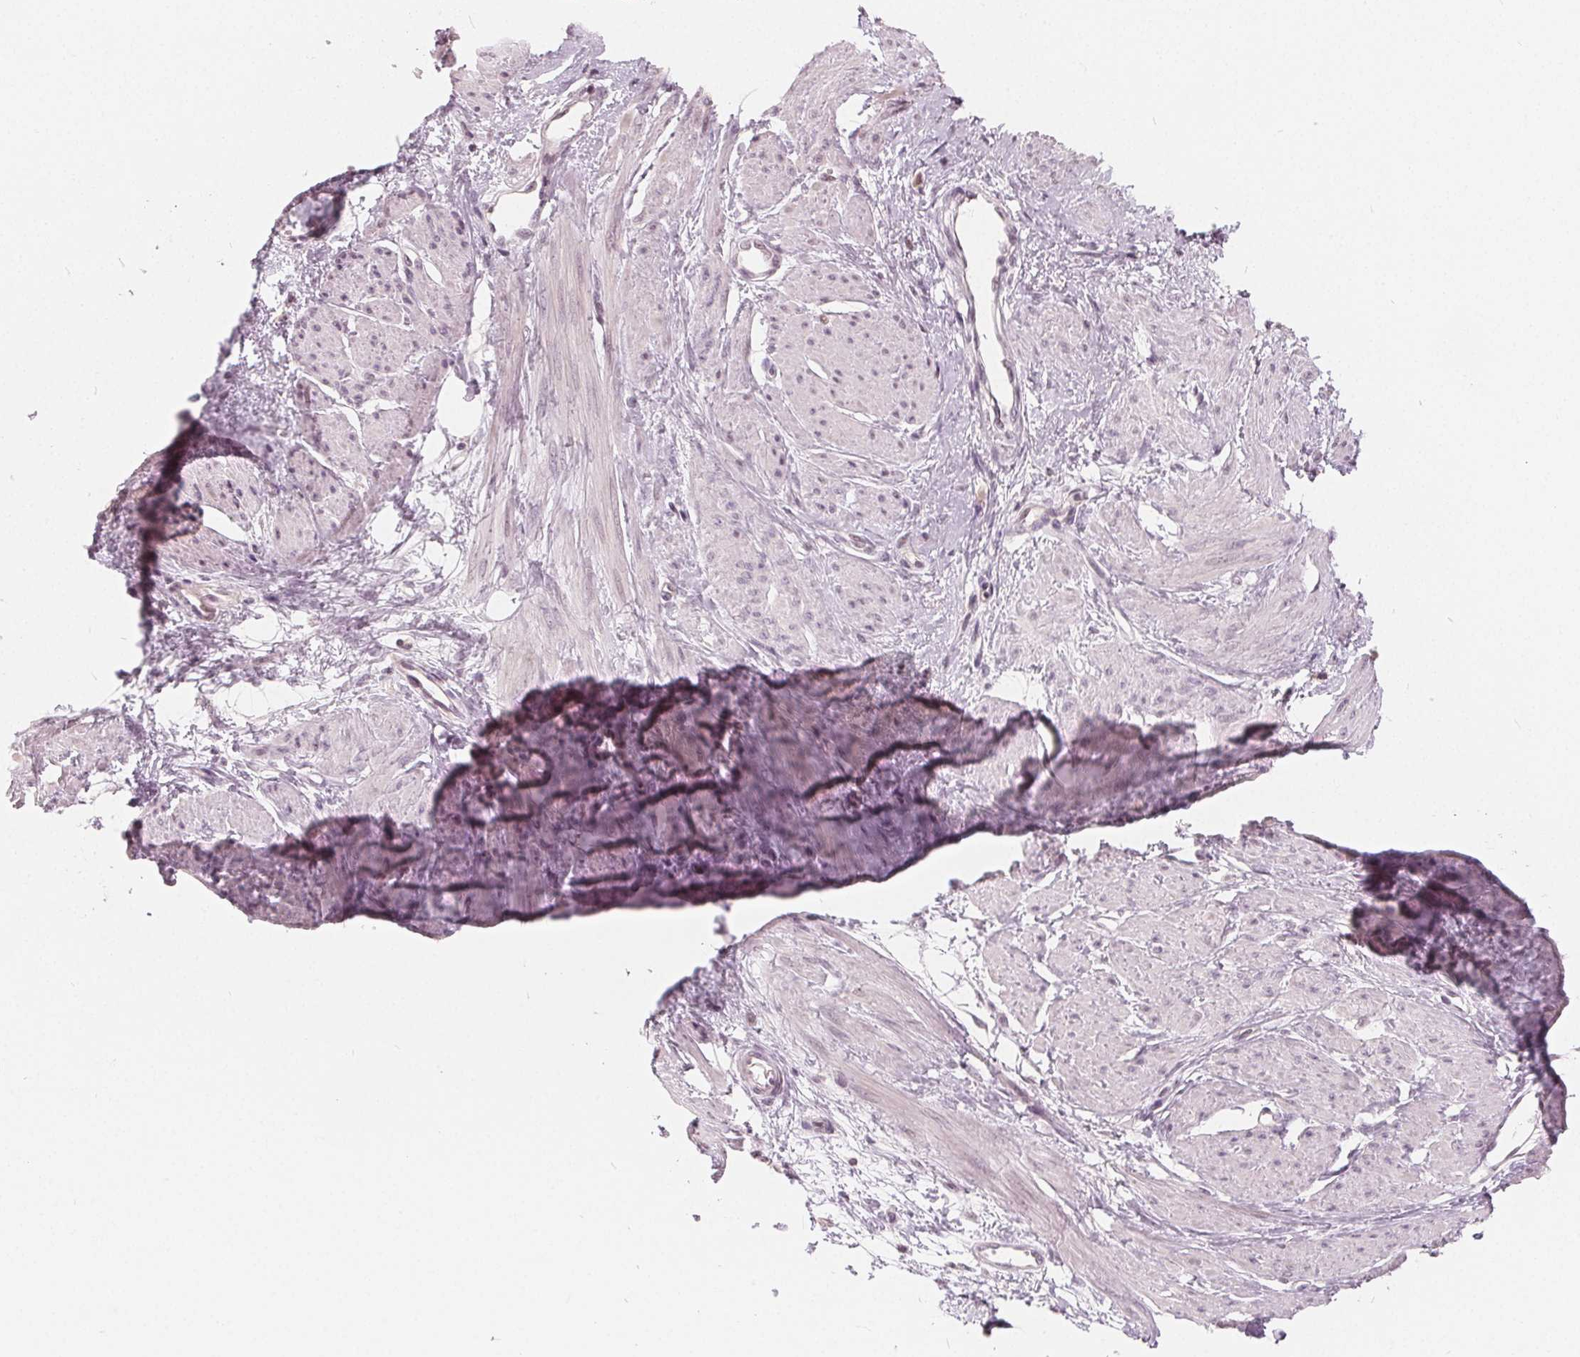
{"staining": {"intensity": "negative", "quantity": "none", "location": "none"}, "tissue": "smooth muscle", "cell_type": "Smooth muscle cells", "image_type": "normal", "snomed": [{"axis": "morphology", "description": "Normal tissue, NOS"}, {"axis": "topography", "description": "Smooth muscle"}, {"axis": "topography", "description": "Uterus"}], "caption": "IHC photomicrograph of normal smooth muscle: human smooth muscle stained with DAB exhibits no significant protein positivity in smooth muscle cells. Brightfield microscopy of immunohistochemistry (IHC) stained with DAB (3,3'-diaminobenzidine) (brown) and hematoxylin (blue), captured at high magnification.", "gene": "NUP210L", "patient": {"sex": "female", "age": 39}}